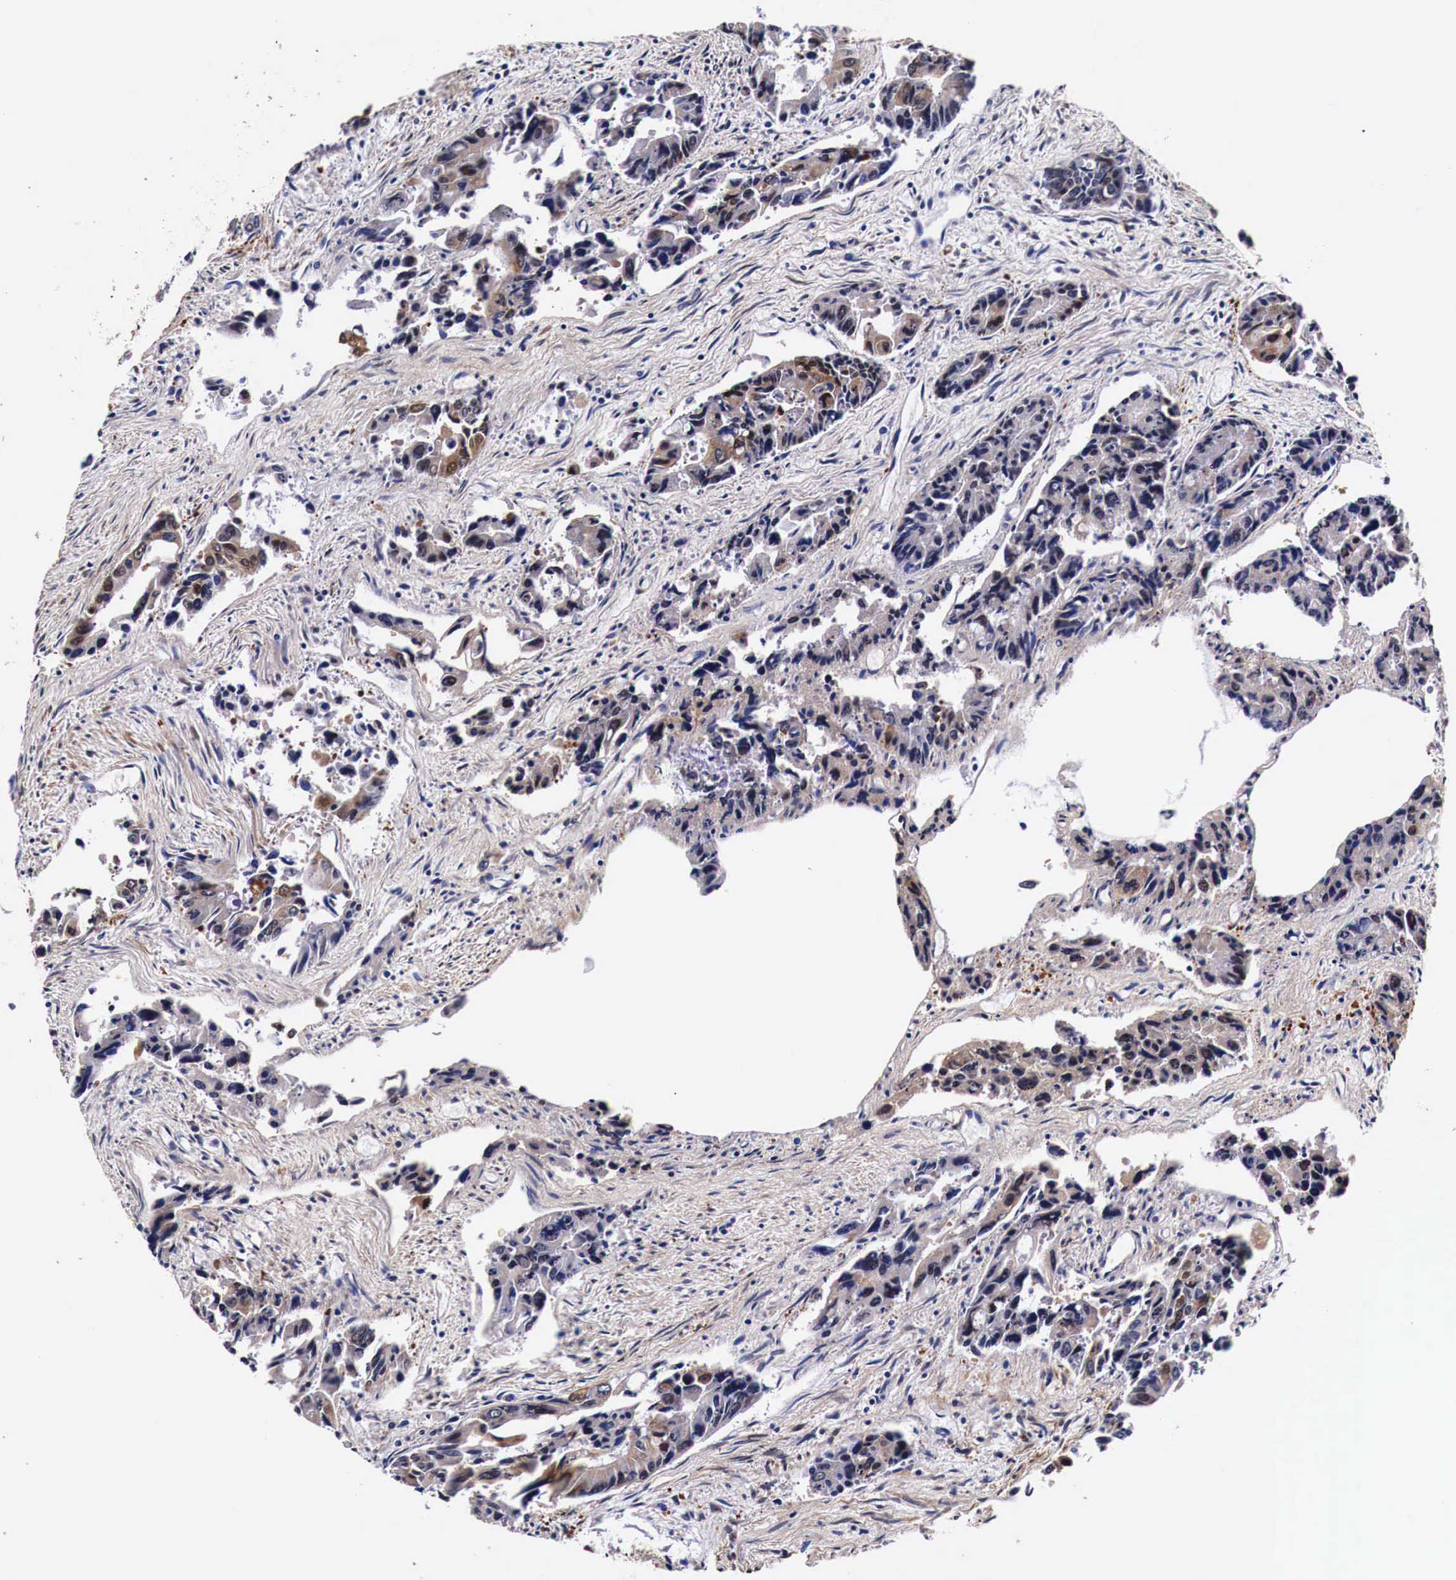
{"staining": {"intensity": "moderate", "quantity": "<25%", "location": "cytoplasmic/membranous"}, "tissue": "colorectal cancer", "cell_type": "Tumor cells", "image_type": "cancer", "snomed": [{"axis": "morphology", "description": "Adenocarcinoma, NOS"}, {"axis": "topography", "description": "Rectum"}], "caption": "Protein expression analysis of human colorectal cancer reveals moderate cytoplasmic/membranous positivity in approximately <25% of tumor cells.", "gene": "HSPB1", "patient": {"sex": "male", "age": 76}}